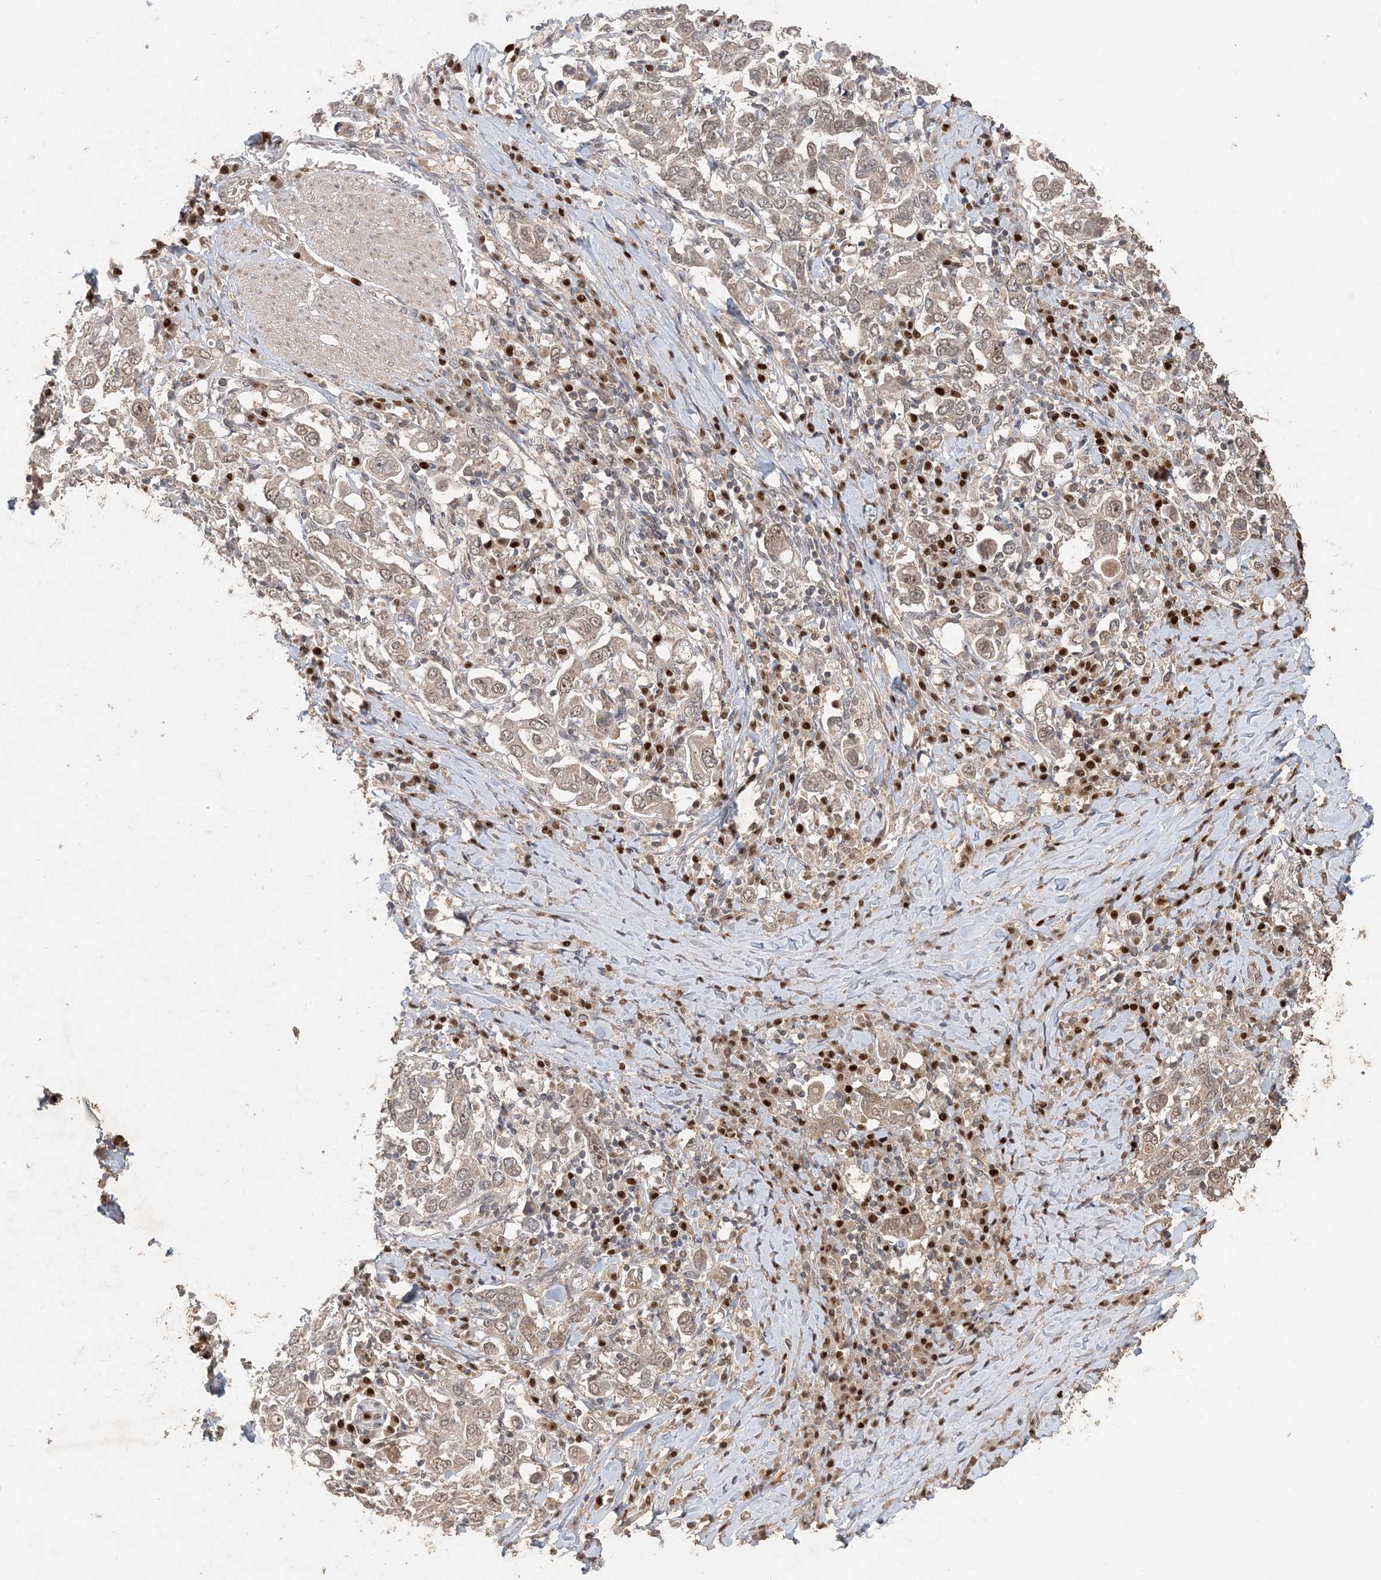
{"staining": {"intensity": "weak", "quantity": ">75%", "location": "nuclear"}, "tissue": "stomach cancer", "cell_type": "Tumor cells", "image_type": "cancer", "snomed": [{"axis": "morphology", "description": "Adenocarcinoma, NOS"}, {"axis": "topography", "description": "Stomach, upper"}], "caption": "The image demonstrates staining of stomach cancer, revealing weak nuclear protein staining (brown color) within tumor cells. (DAB IHC with brightfield microscopy, high magnification).", "gene": "ATP13A2", "patient": {"sex": "male", "age": 62}}